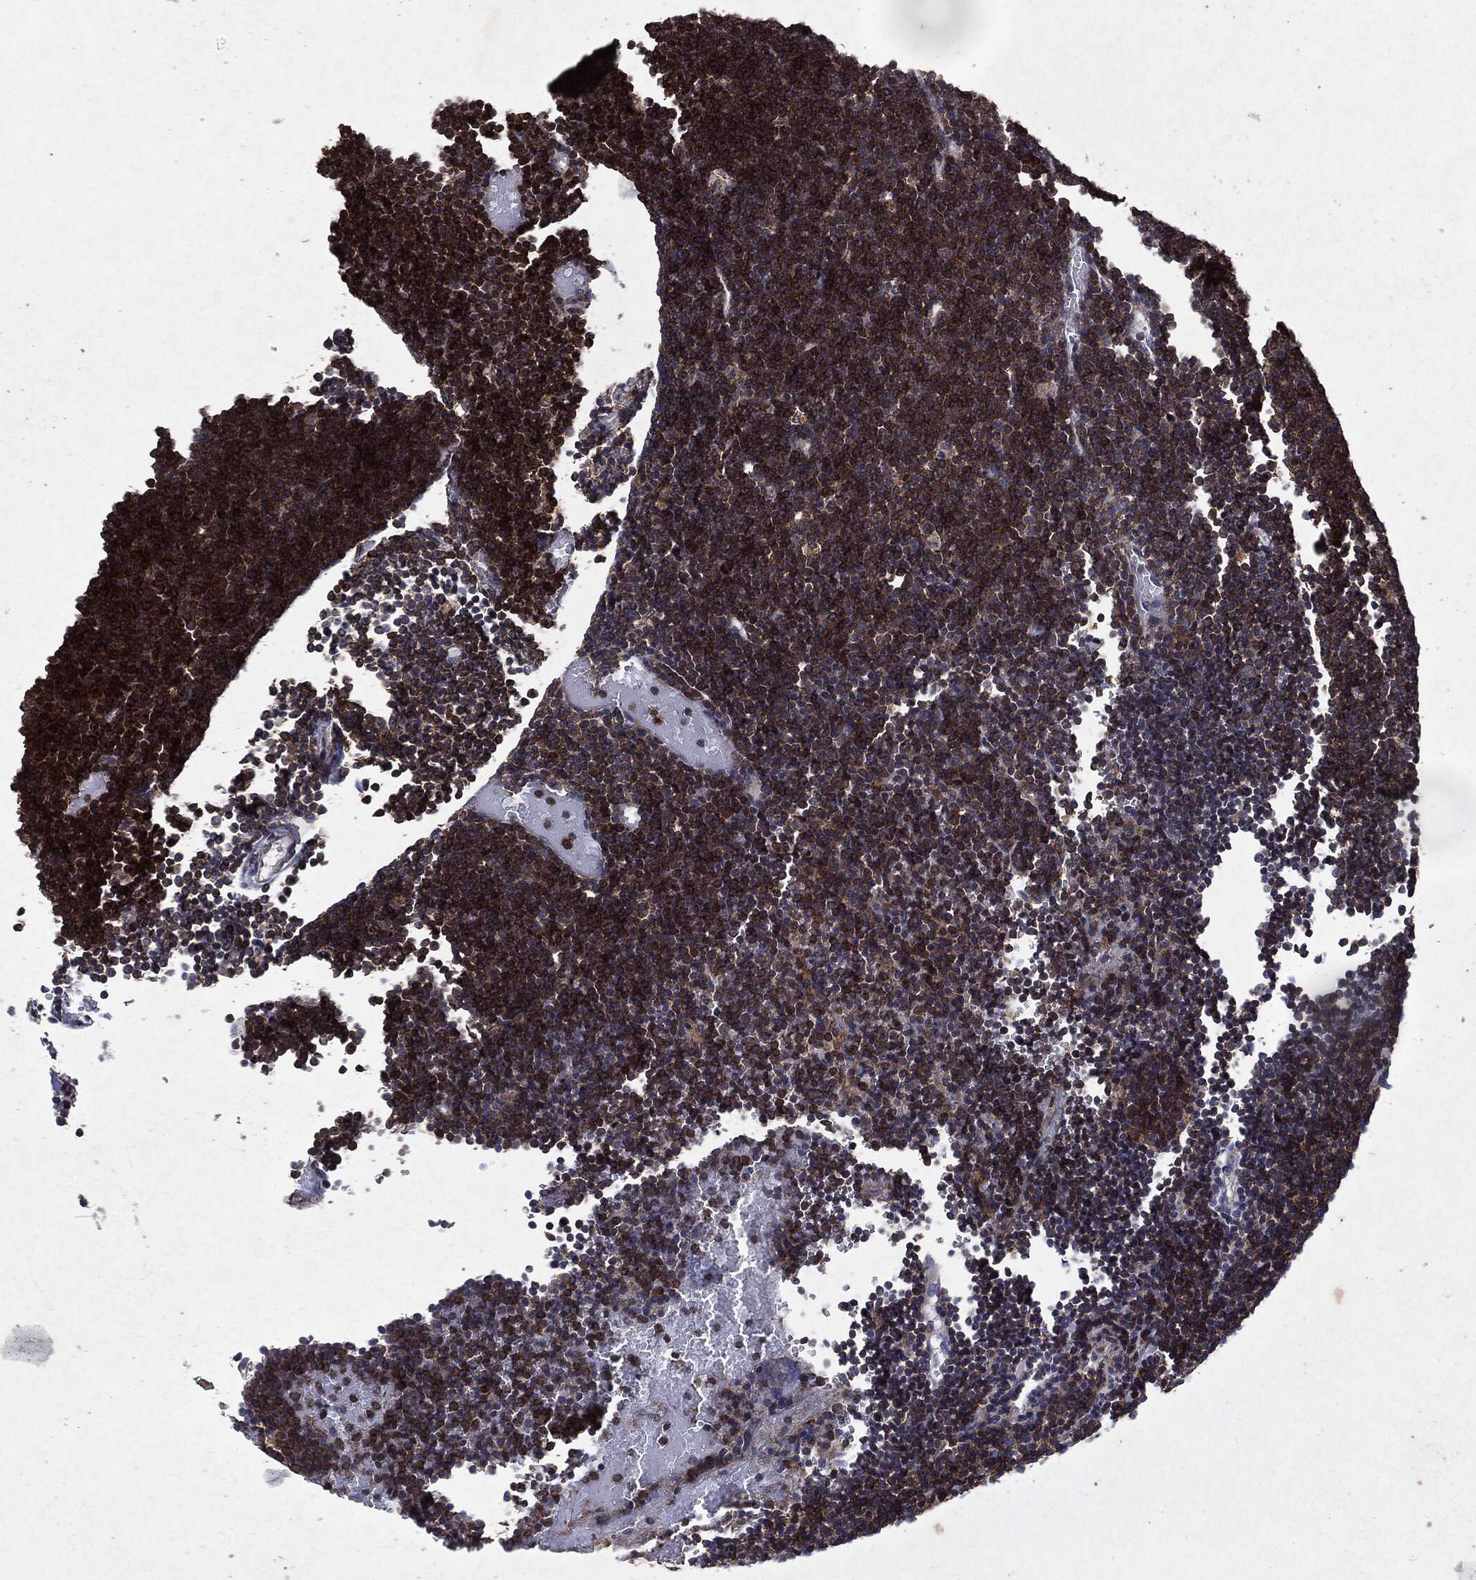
{"staining": {"intensity": "moderate", "quantity": "25%-75%", "location": "cytoplasmic/membranous"}, "tissue": "lymphoma", "cell_type": "Tumor cells", "image_type": "cancer", "snomed": [{"axis": "morphology", "description": "Malignant lymphoma, non-Hodgkin's type, Low grade"}, {"axis": "topography", "description": "Brain"}], "caption": "Protein expression analysis of lymphoma shows moderate cytoplasmic/membranous positivity in approximately 25%-75% of tumor cells.", "gene": "PTEN", "patient": {"sex": "female", "age": 66}}